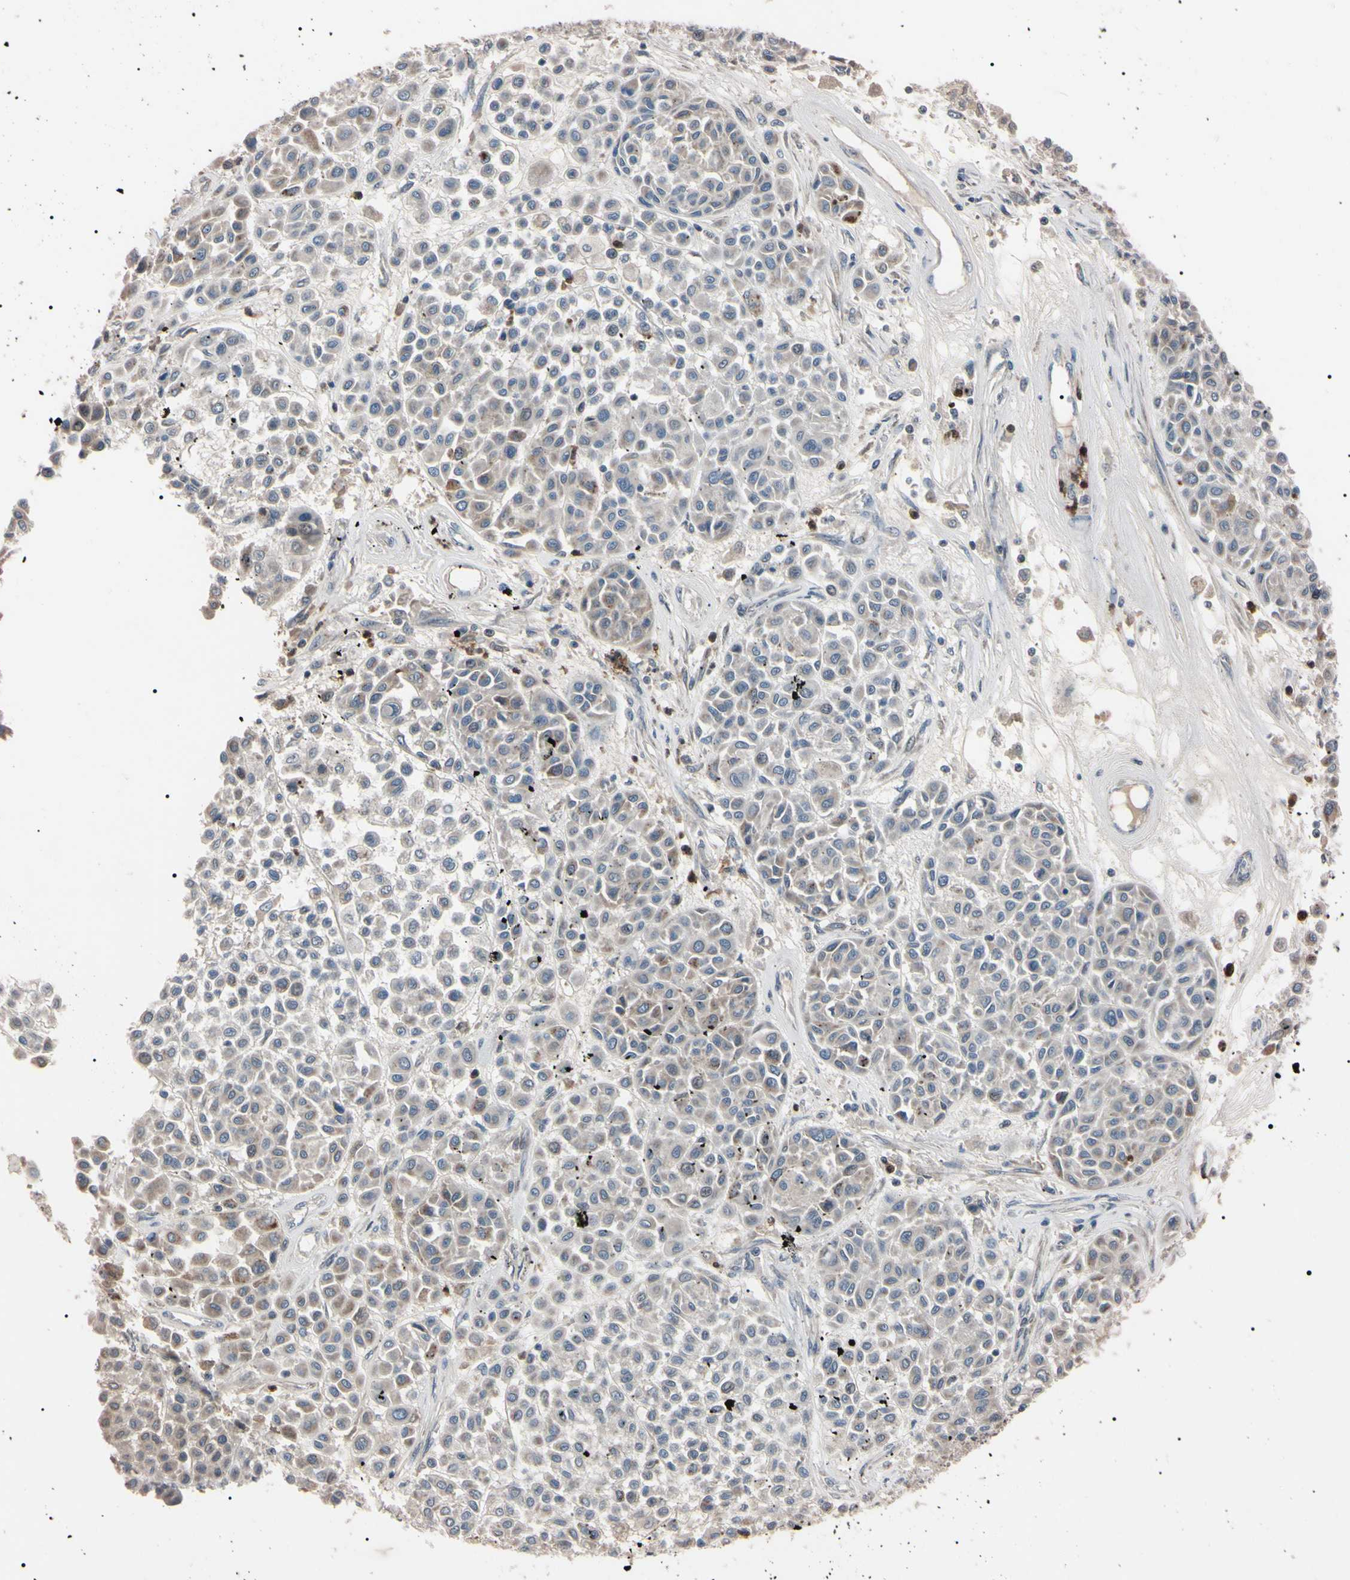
{"staining": {"intensity": "weak", "quantity": ">75%", "location": "cytoplasmic/membranous"}, "tissue": "melanoma", "cell_type": "Tumor cells", "image_type": "cancer", "snomed": [{"axis": "morphology", "description": "Malignant melanoma, Metastatic site"}, {"axis": "topography", "description": "Soft tissue"}], "caption": "Tumor cells exhibit low levels of weak cytoplasmic/membranous staining in approximately >75% of cells in human melanoma. Ihc stains the protein of interest in brown and the nuclei are stained blue.", "gene": "TRAF5", "patient": {"sex": "male", "age": 41}}